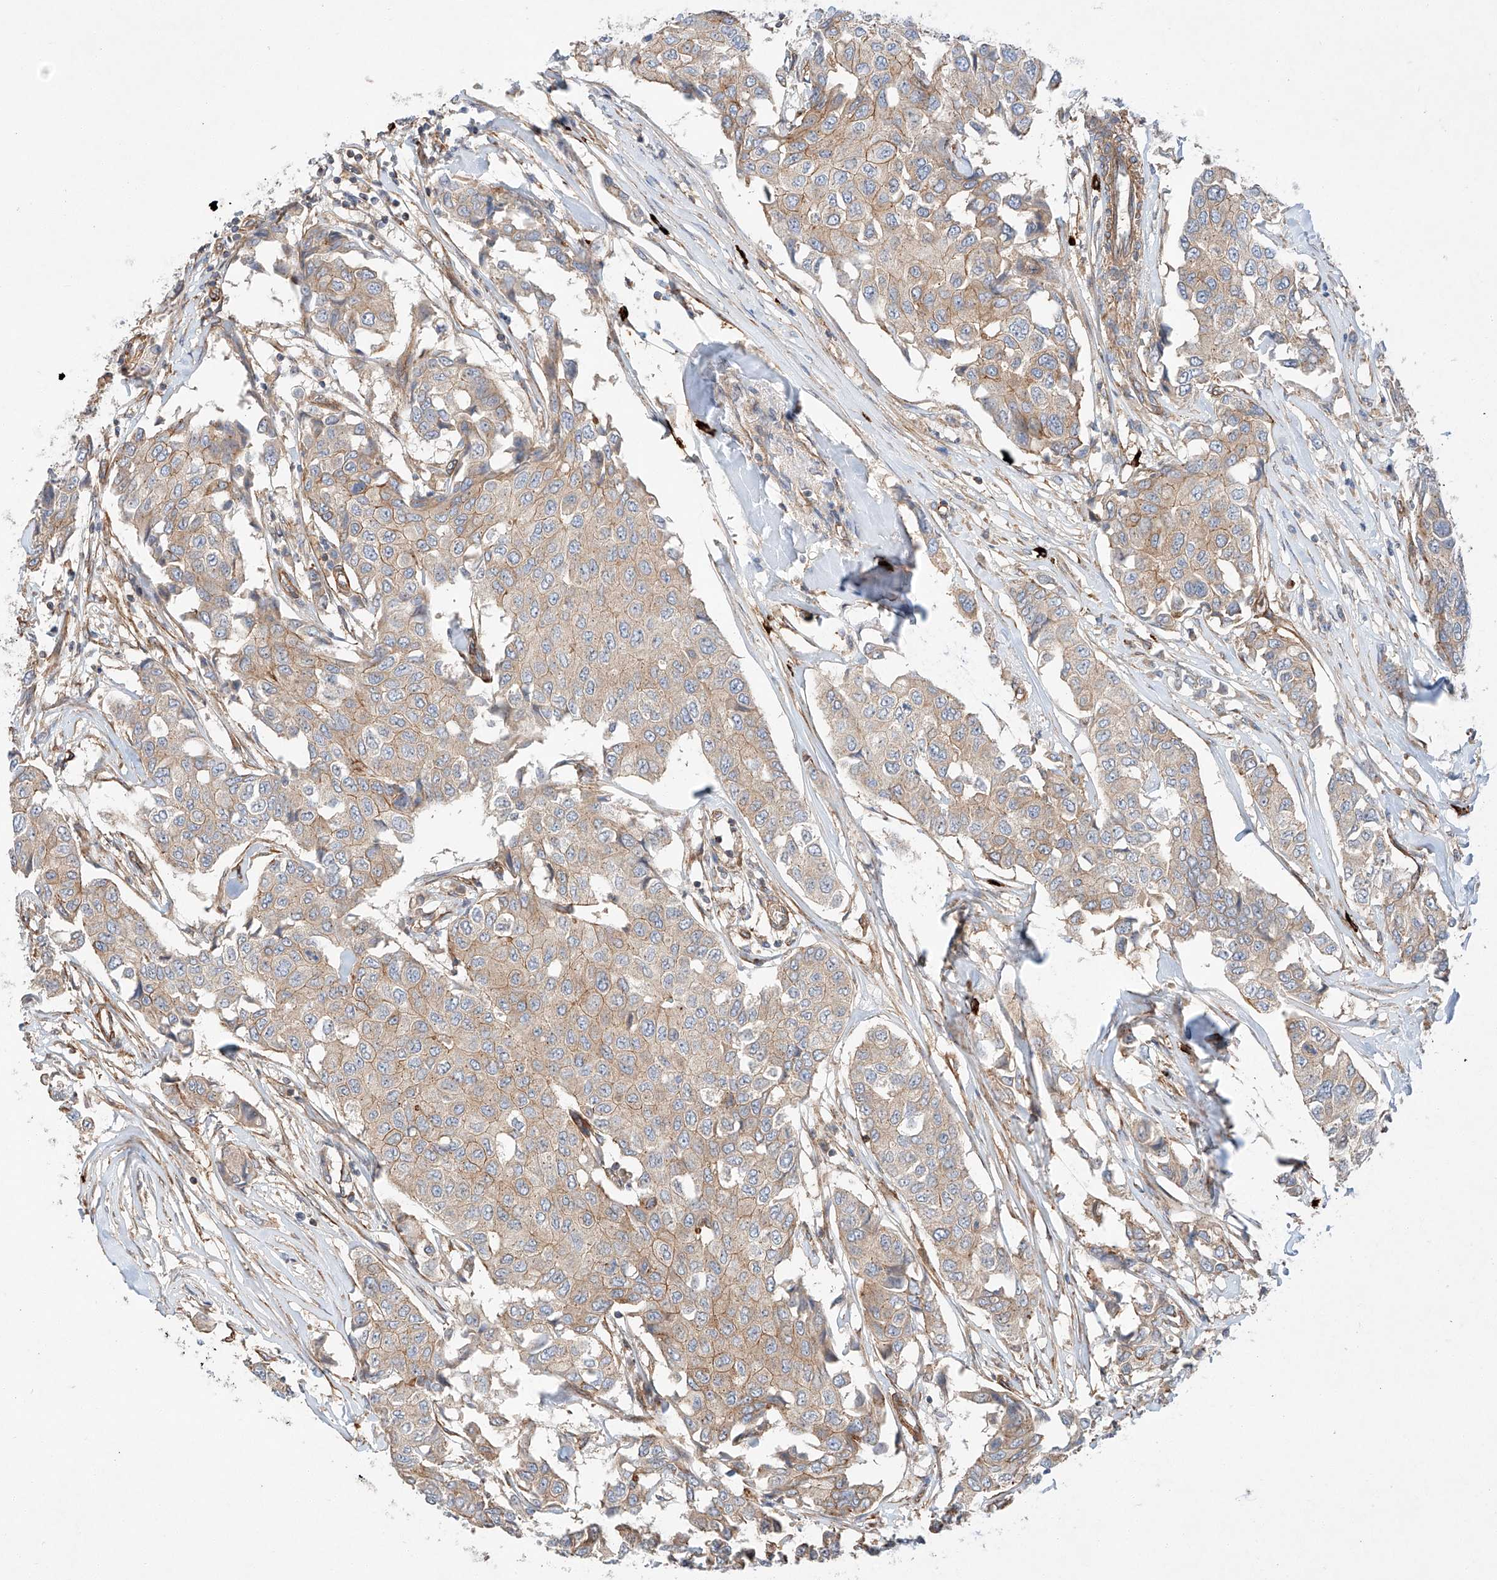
{"staining": {"intensity": "moderate", "quantity": "<25%", "location": "cytoplasmic/membranous"}, "tissue": "breast cancer", "cell_type": "Tumor cells", "image_type": "cancer", "snomed": [{"axis": "morphology", "description": "Duct carcinoma"}, {"axis": "topography", "description": "Breast"}], "caption": "Moderate cytoplasmic/membranous staining is identified in about <25% of tumor cells in breast cancer (invasive ductal carcinoma).", "gene": "MINDY4", "patient": {"sex": "female", "age": 80}}